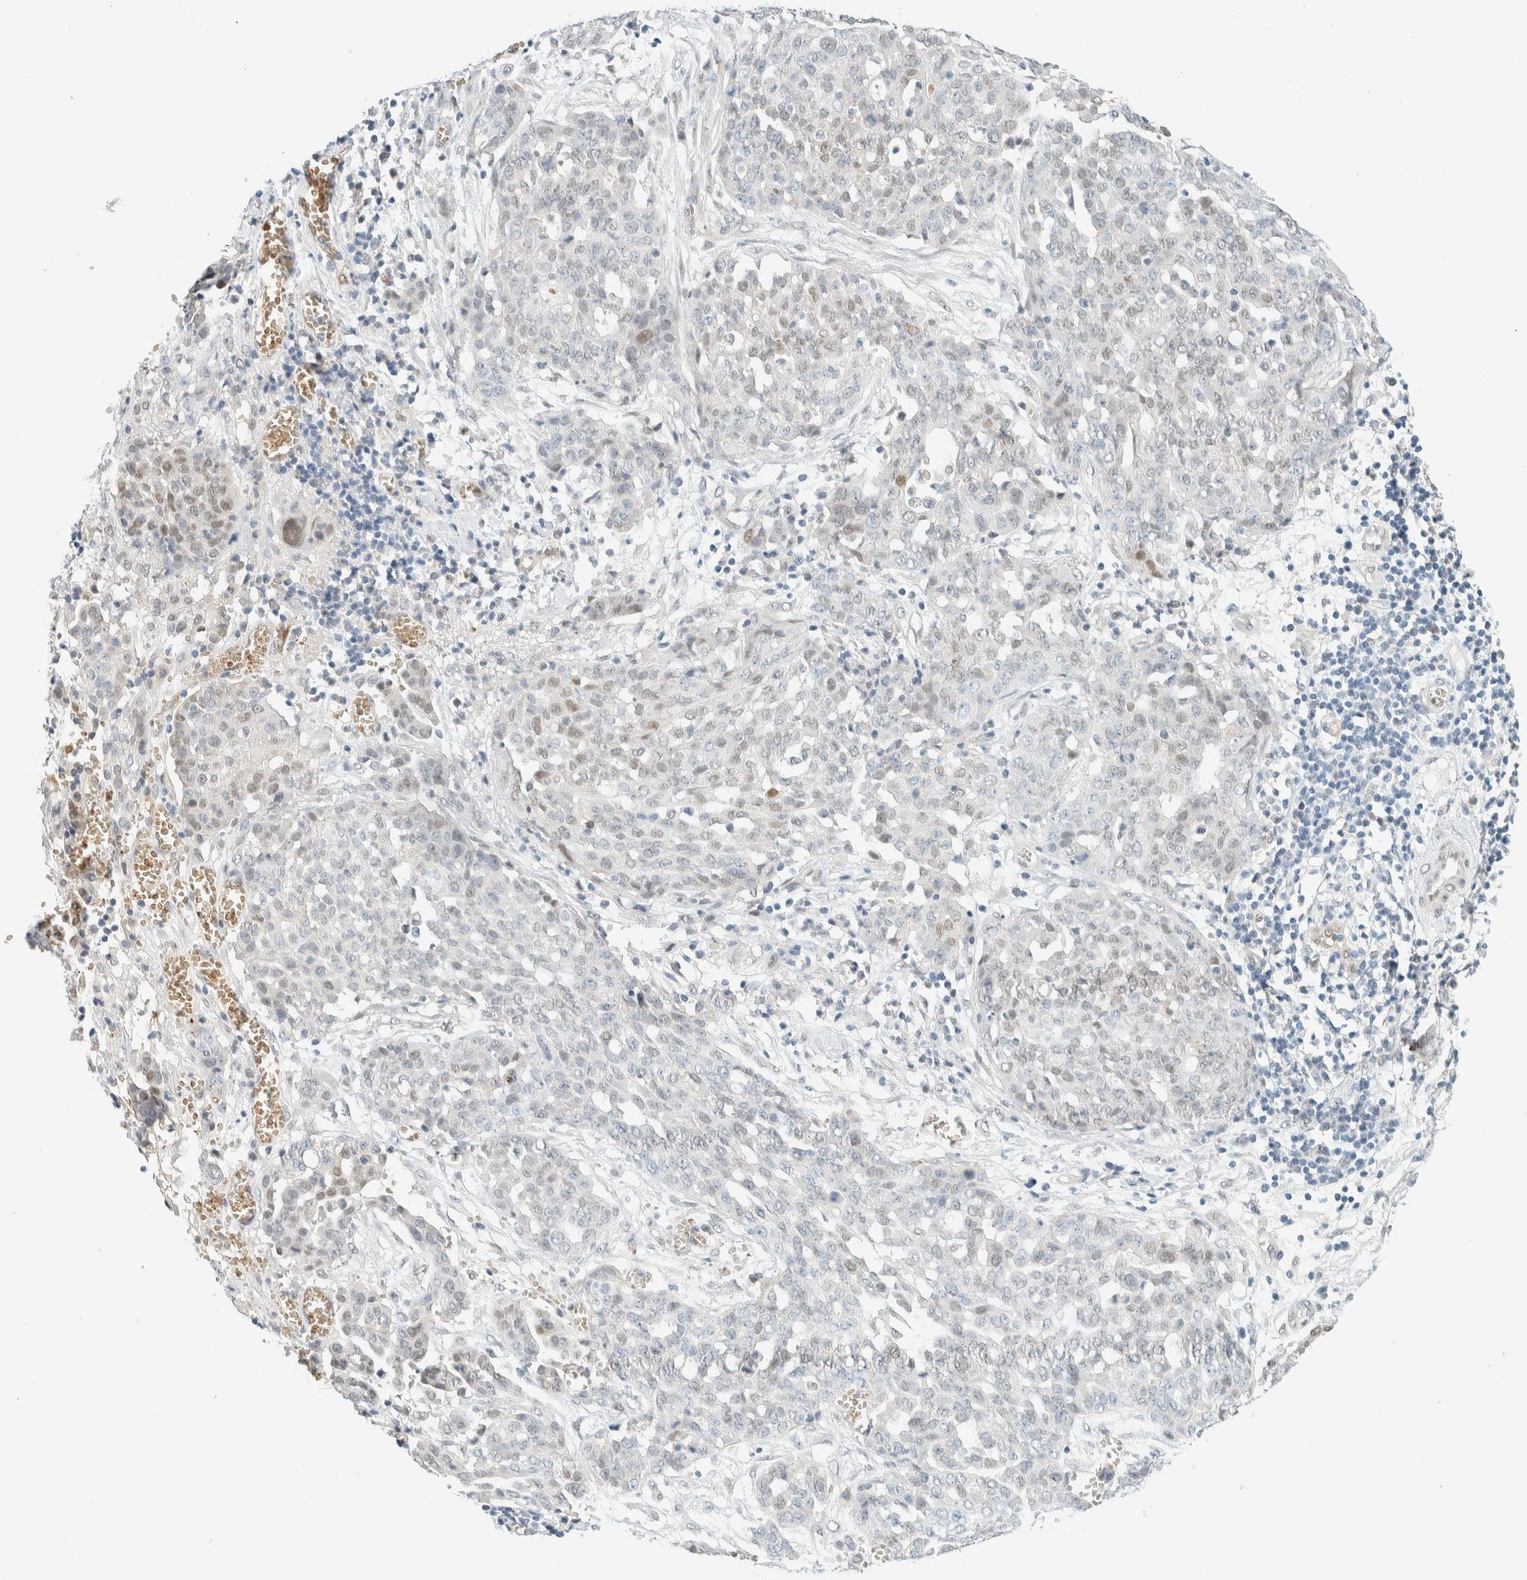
{"staining": {"intensity": "weak", "quantity": "<25%", "location": "nuclear"}, "tissue": "ovarian cancer", "cell_type": "Tumor cells", "image_type": "cancer", "snomed": [{"axis": "morphology", "description": "Cystadenocarcinoma, serous, NOS"}, {"axis": "topography", "description": "Soft tissue"}, {"axis": "topography", "description": "Ovary"}], "caption": "Protein analysis of ovarian cancer (serous cystadenocarcinoma) demonstrates no significant positivity in tumor cells.", "gene": "TSTD2", "patient": {"sex": "female", "age": 57}}